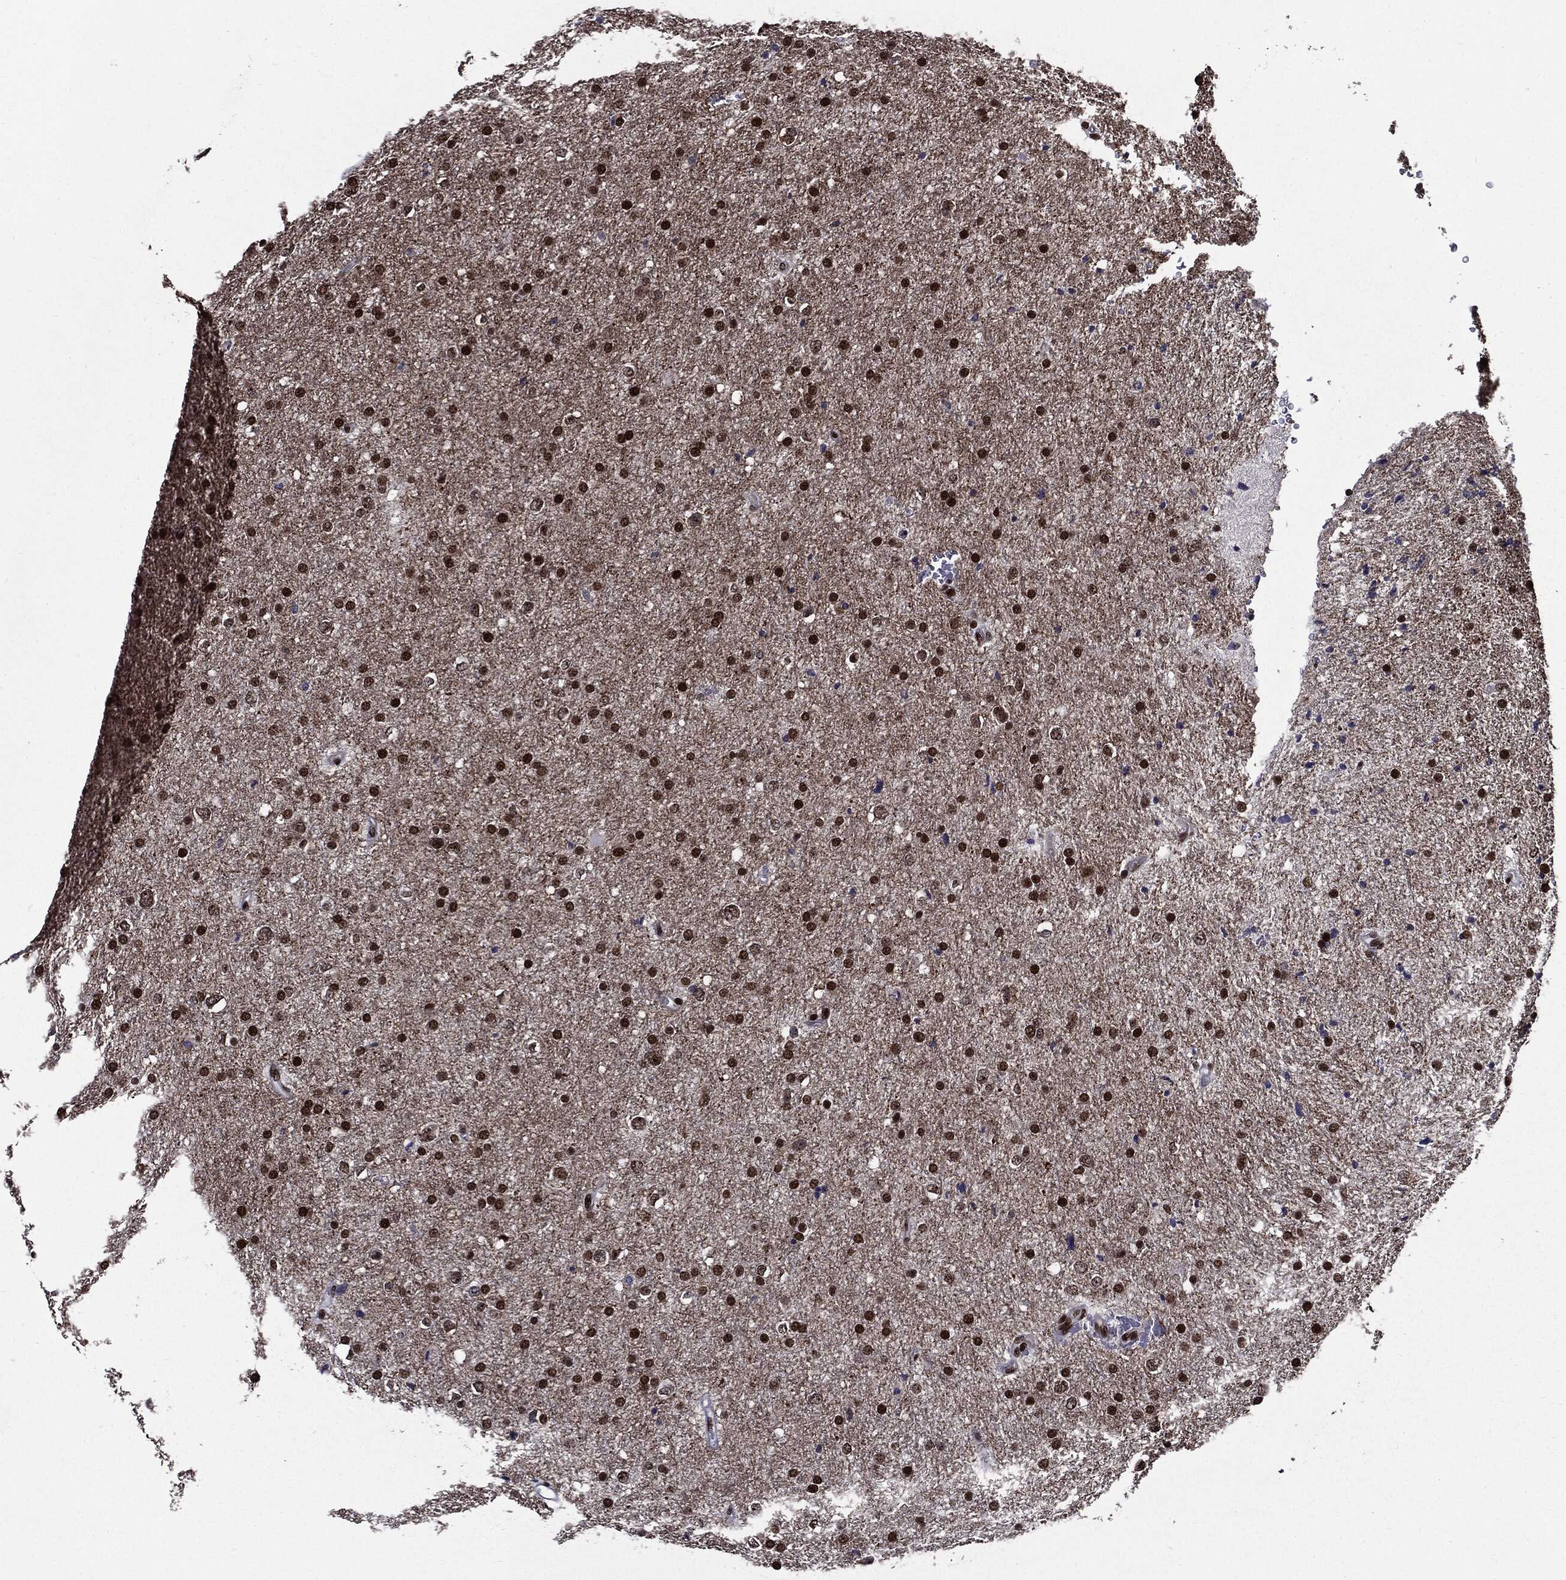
{"staining": {"intensity": "strong", "quantity": "25%-75%", "location": "nuclear"}, "tissue": "glioma", "cell_type": "Tumor cells", "image_type": "cancer", "snomed": [{"axis": "morphology", "description": "Glioma, malignant, Low grade"}, {"axis": "topography", "description": "Brain"}], "caption": "Strong nuclear staining is seen in approximately 25%-75% of tumor cells in low-grade glioma (malignant).", "gene": "ZFP91", "patient": {"sex": "female", "age": 37}}